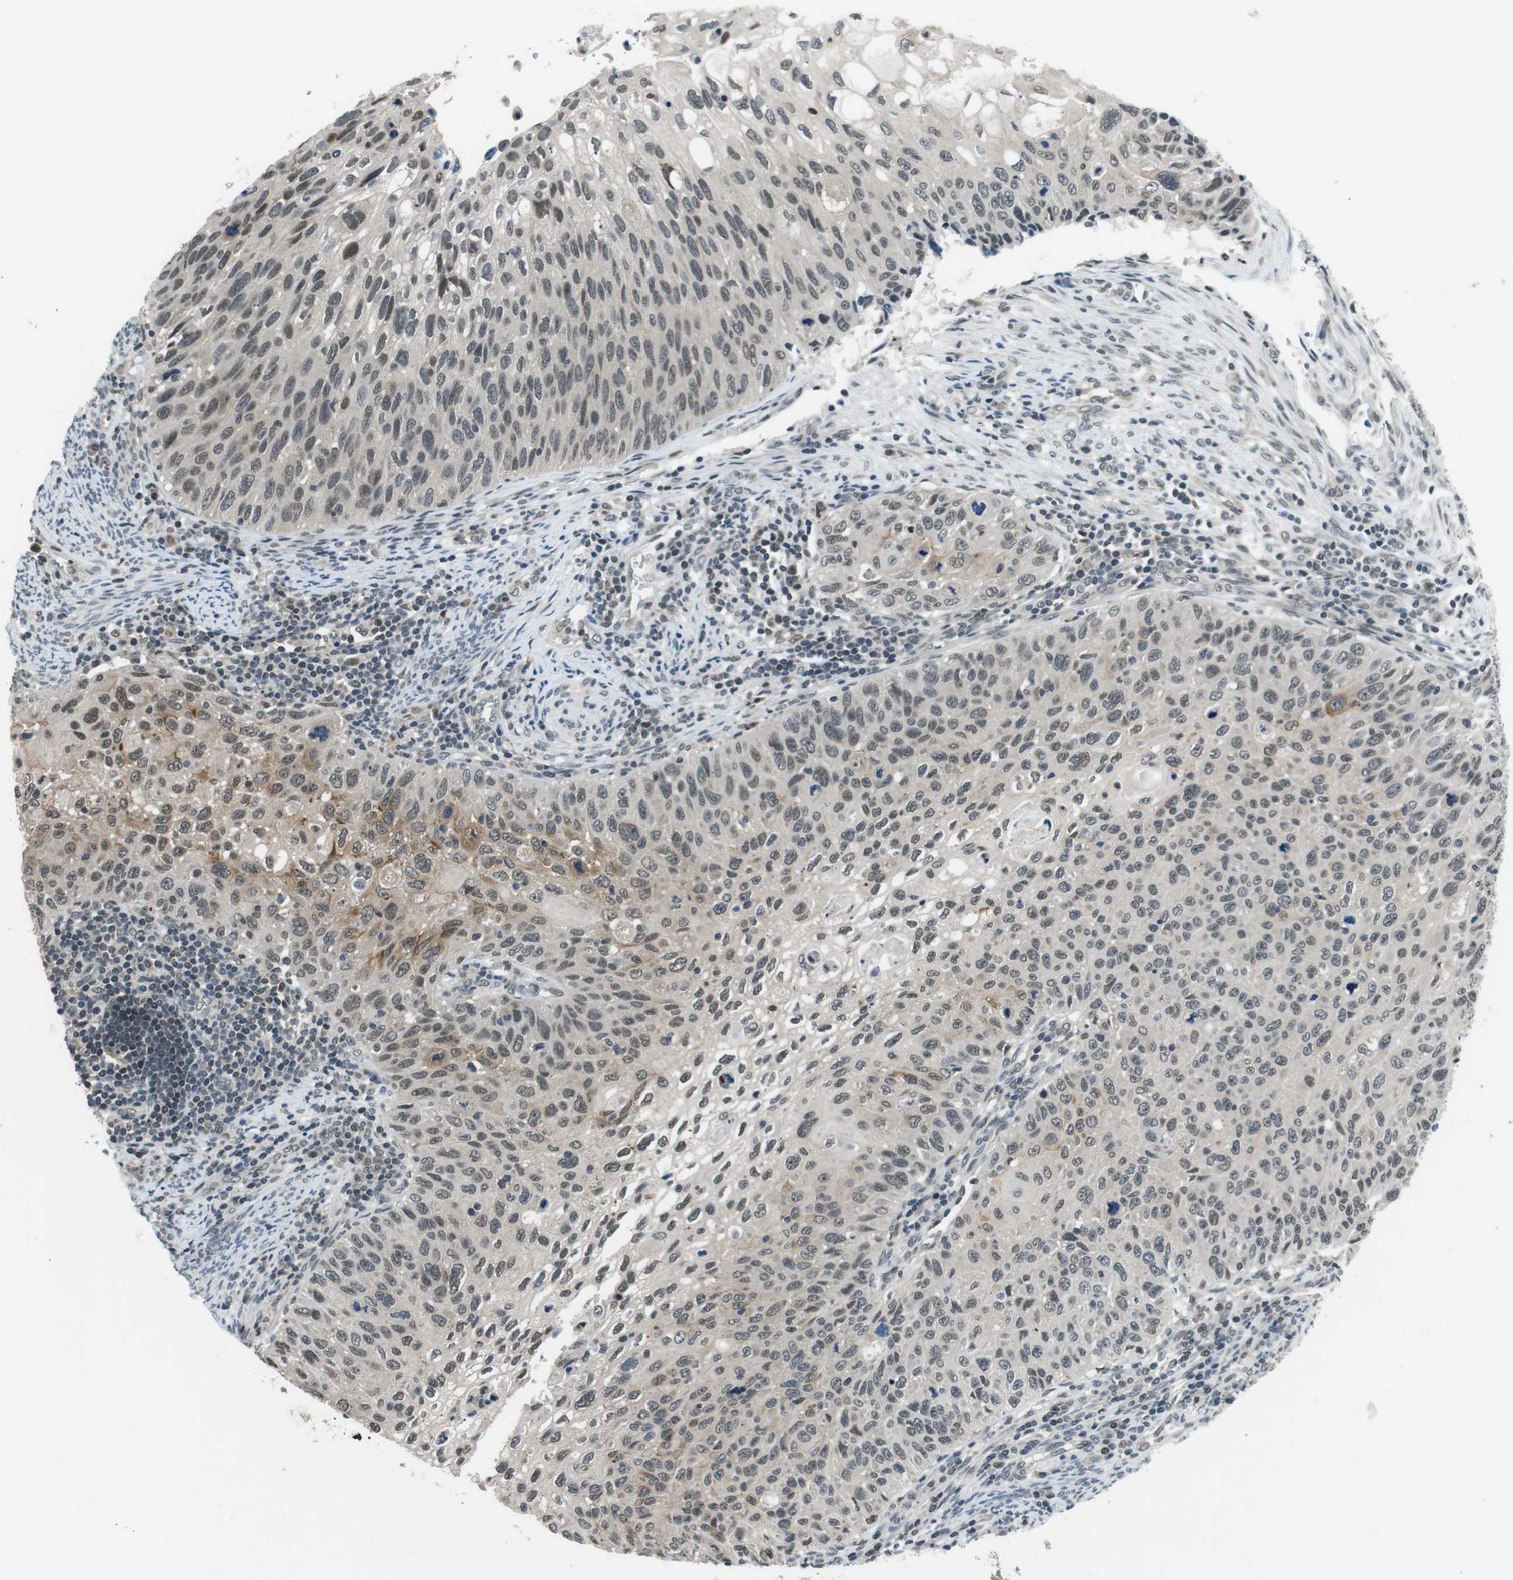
{"staining": {"intensity": "moderate", "quantity": "25%-75%", "location": "cytoplasmic/membranous,nuclear"}, "tissue": "cervical cancer", "cell_type": "Tumor cells", "image_type": "cancer", "snomed": [{"axis": "morphology", "description": "Squamous cell carcinoma, NOS"}, {"axis": "topography", "description": "Cervix"}], "caption": "Tumor cells exhibit medium levels of moderate cytoplasmic/membranous and nuclear expression in approximately 25%-75% of cells in human squamous cell carcinoma (cervical). (DAB (3,3'-diaminobenzidine) = brown stain, brightfield microscopy at high magnification).", "gene": "NEK4", "patient": {"sex": "female", "age": 70}}